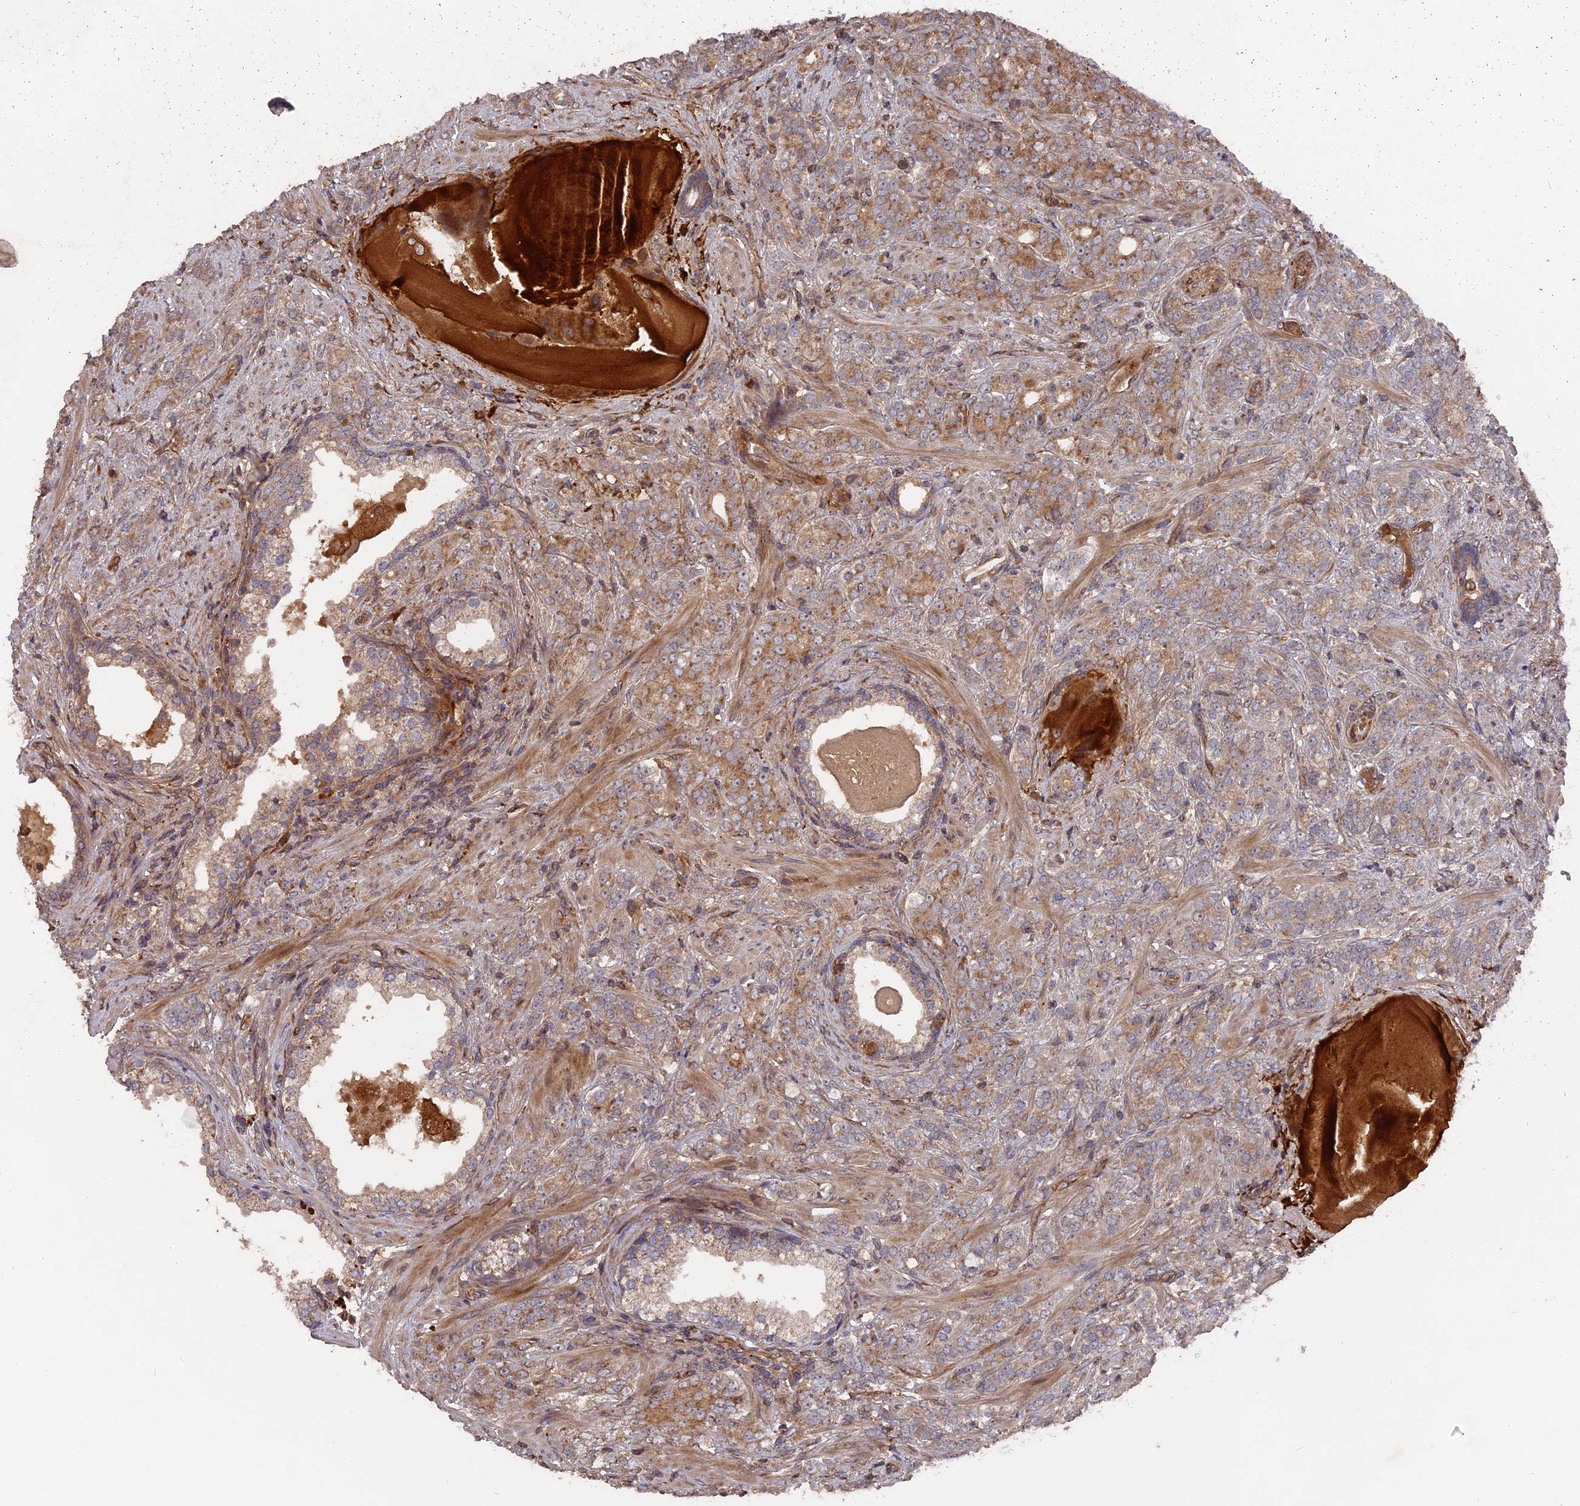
{"staining": {"intensity": "moderate", "quantity": "25%-75%", "location": "cytoplasmic/membranous"}, "tissue": "prostate cancer", "cell_type": "Tumor cells", "image_type": "cancer", "snomed": [{"axis": "morphology", "description": "Adenocarcinoma, High grade"}, {"axis": "topography", "description": "Prostate"}], "caption": "High-grade adenocarcinoma (prostate) stained with a brown dye demonstrates moderate cytoplasmic/membranous positive expression in approximately 25%-75% of tumor cells.", "gene": "DEF8", "patient": {"sex": "male", "age": 64}}